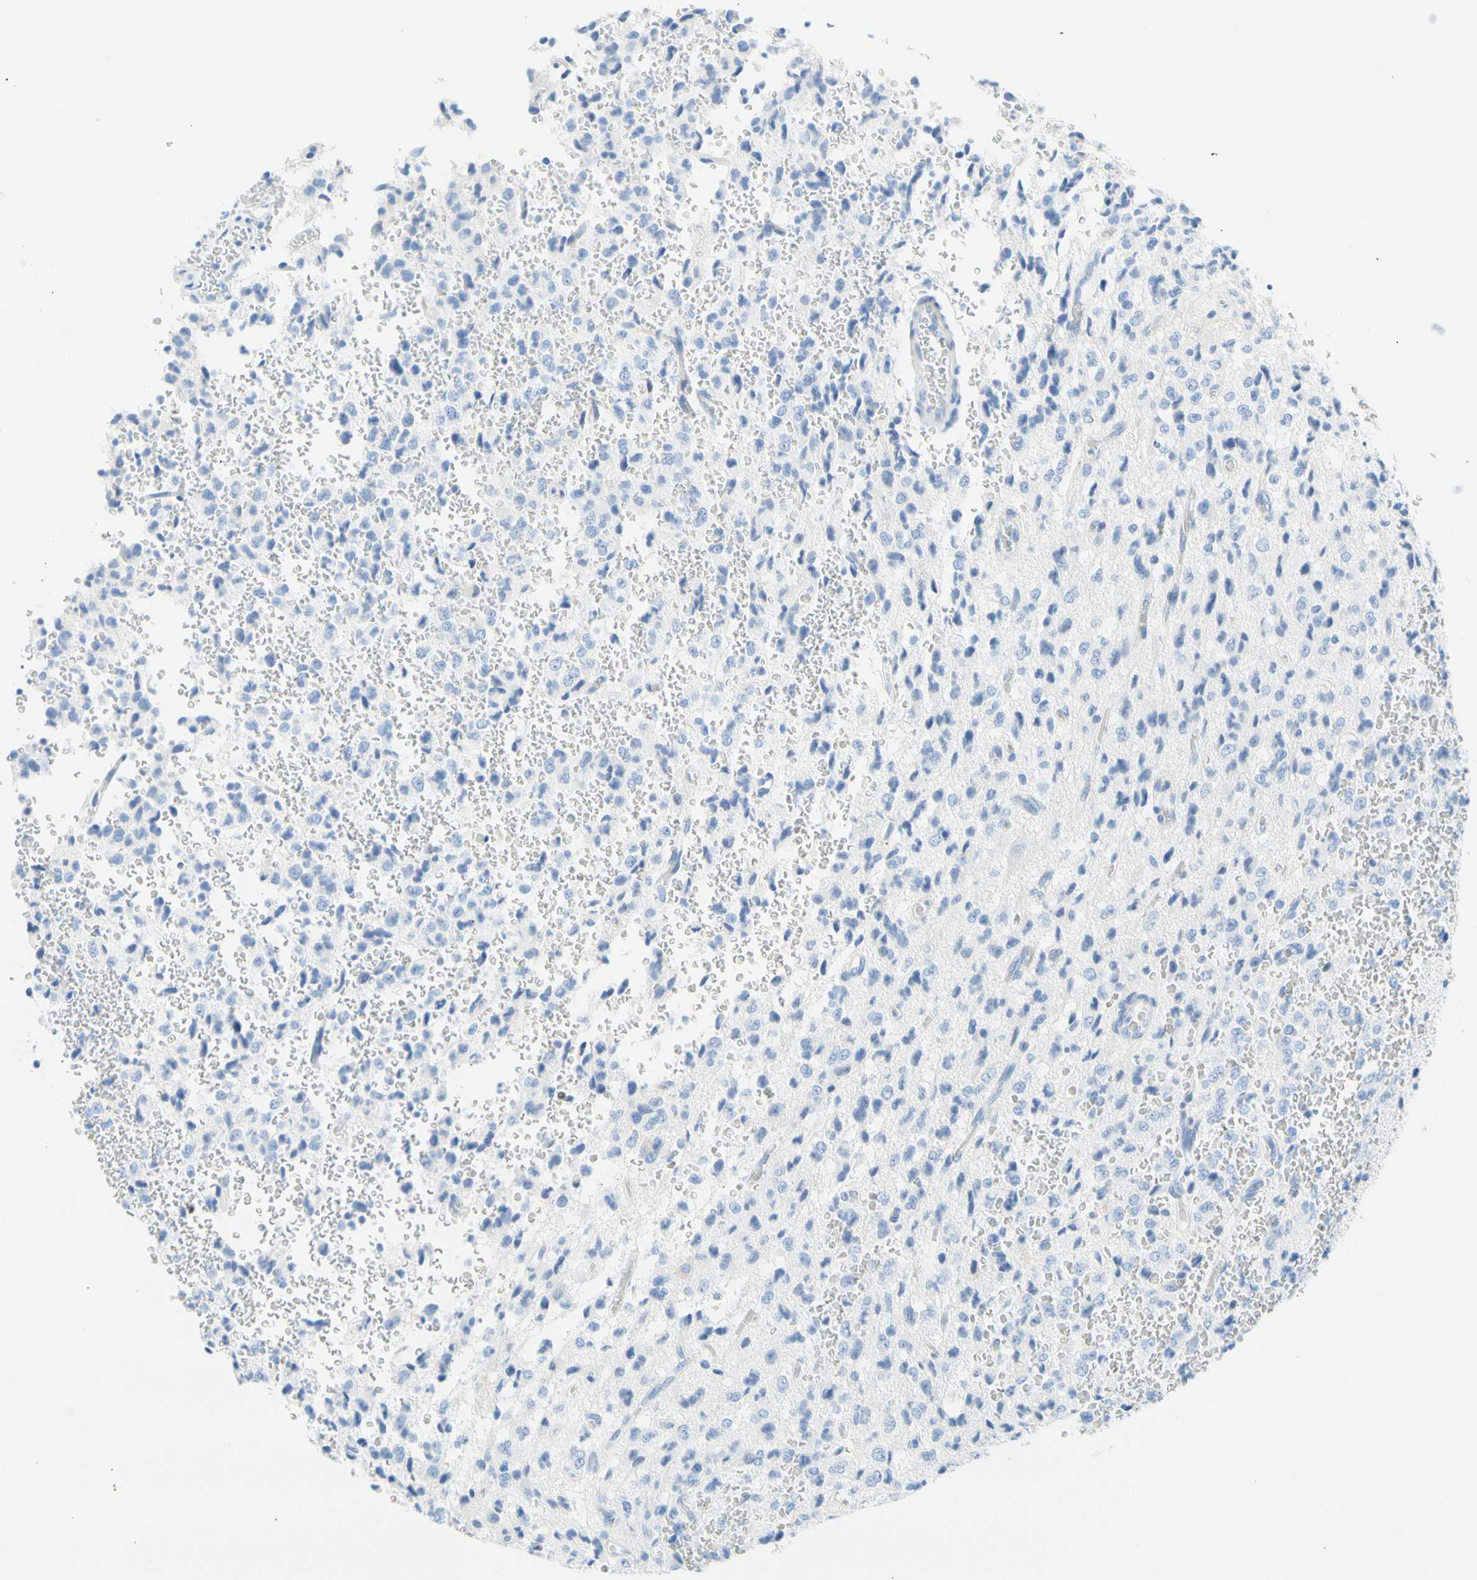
{"staining": {"intensity": "negative", "quantity": "none", "location": "none"}, "tissue": "glioma", "cell_type": "Tumor cells", "image_type": "cancer", "snomed": [{"axis": "morphology", "description": "Glioma, malignant, High grade"}, {"axis": "topography", "description": "pancreas cauda"}], "caption": "DAB (3,3'-diaminobenzidine) immunohistochemical staining of glioma demonstrates no significant expression in tumor cells.", "gene": "CEL", "patient": {"sex": "male", "age": 60}}